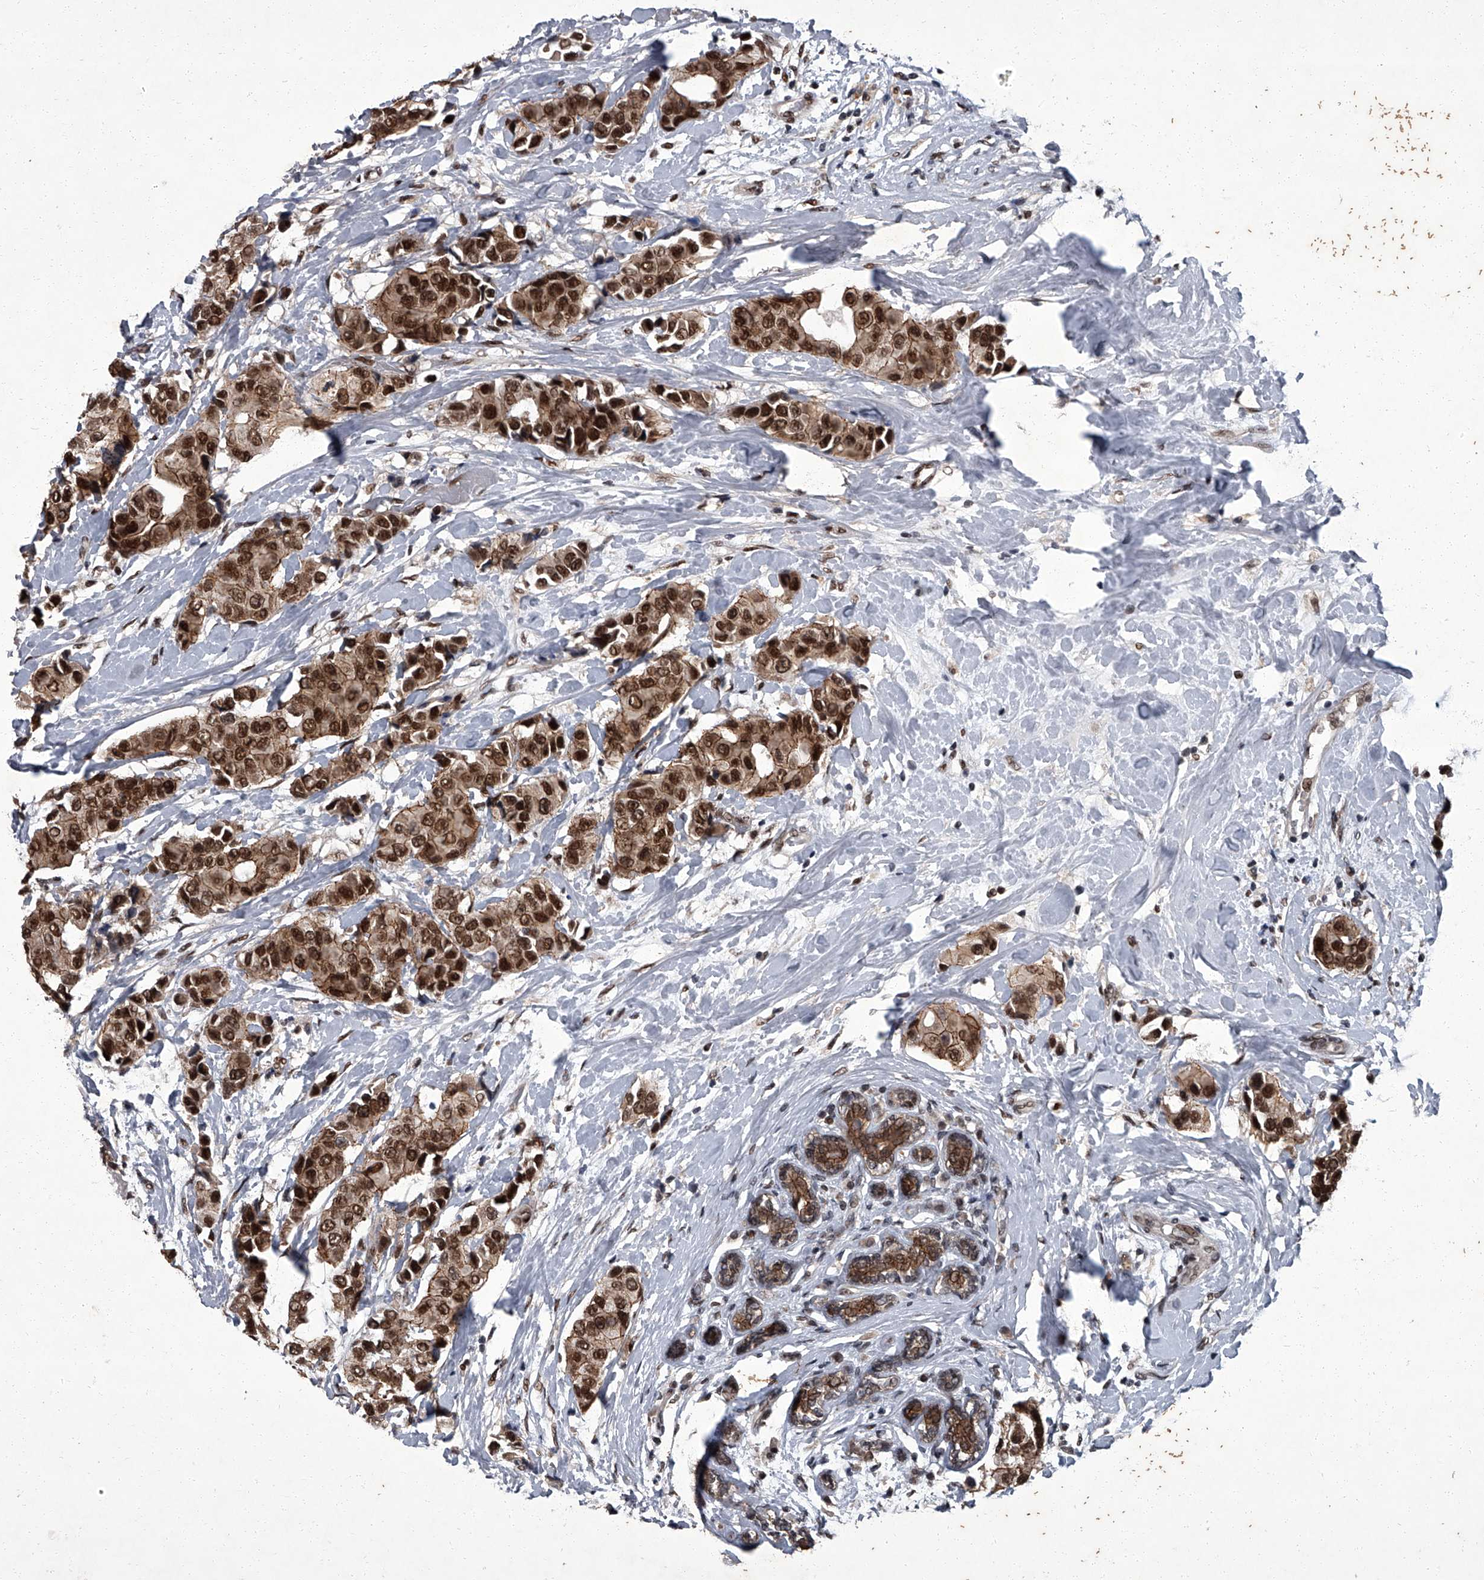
{"staining": {"intensity": "strong", "quantity": ">75%", "location": "cytoplasmic/membranous,nuclear"}, "tissue": "breast cancer", "cell_type": "Tumor cells", "image_type": "cancer", "snomed": [{"axis": "morphology", "description": "Normal tissue, NOS"}, {"axis": "morphology", "description": "Duct carcinoma"}, {"axis": "topography", "description": "Breast"}], "caption": "Approximately >75% of tumor cells in human breast cancer exhibit strong cytoplasmic/membranous and nuclear protein staining as visualized by brown immunohistochemical staining.", "gene": "ZNF518B", "patient": {"sex": "female", "age": 39}}